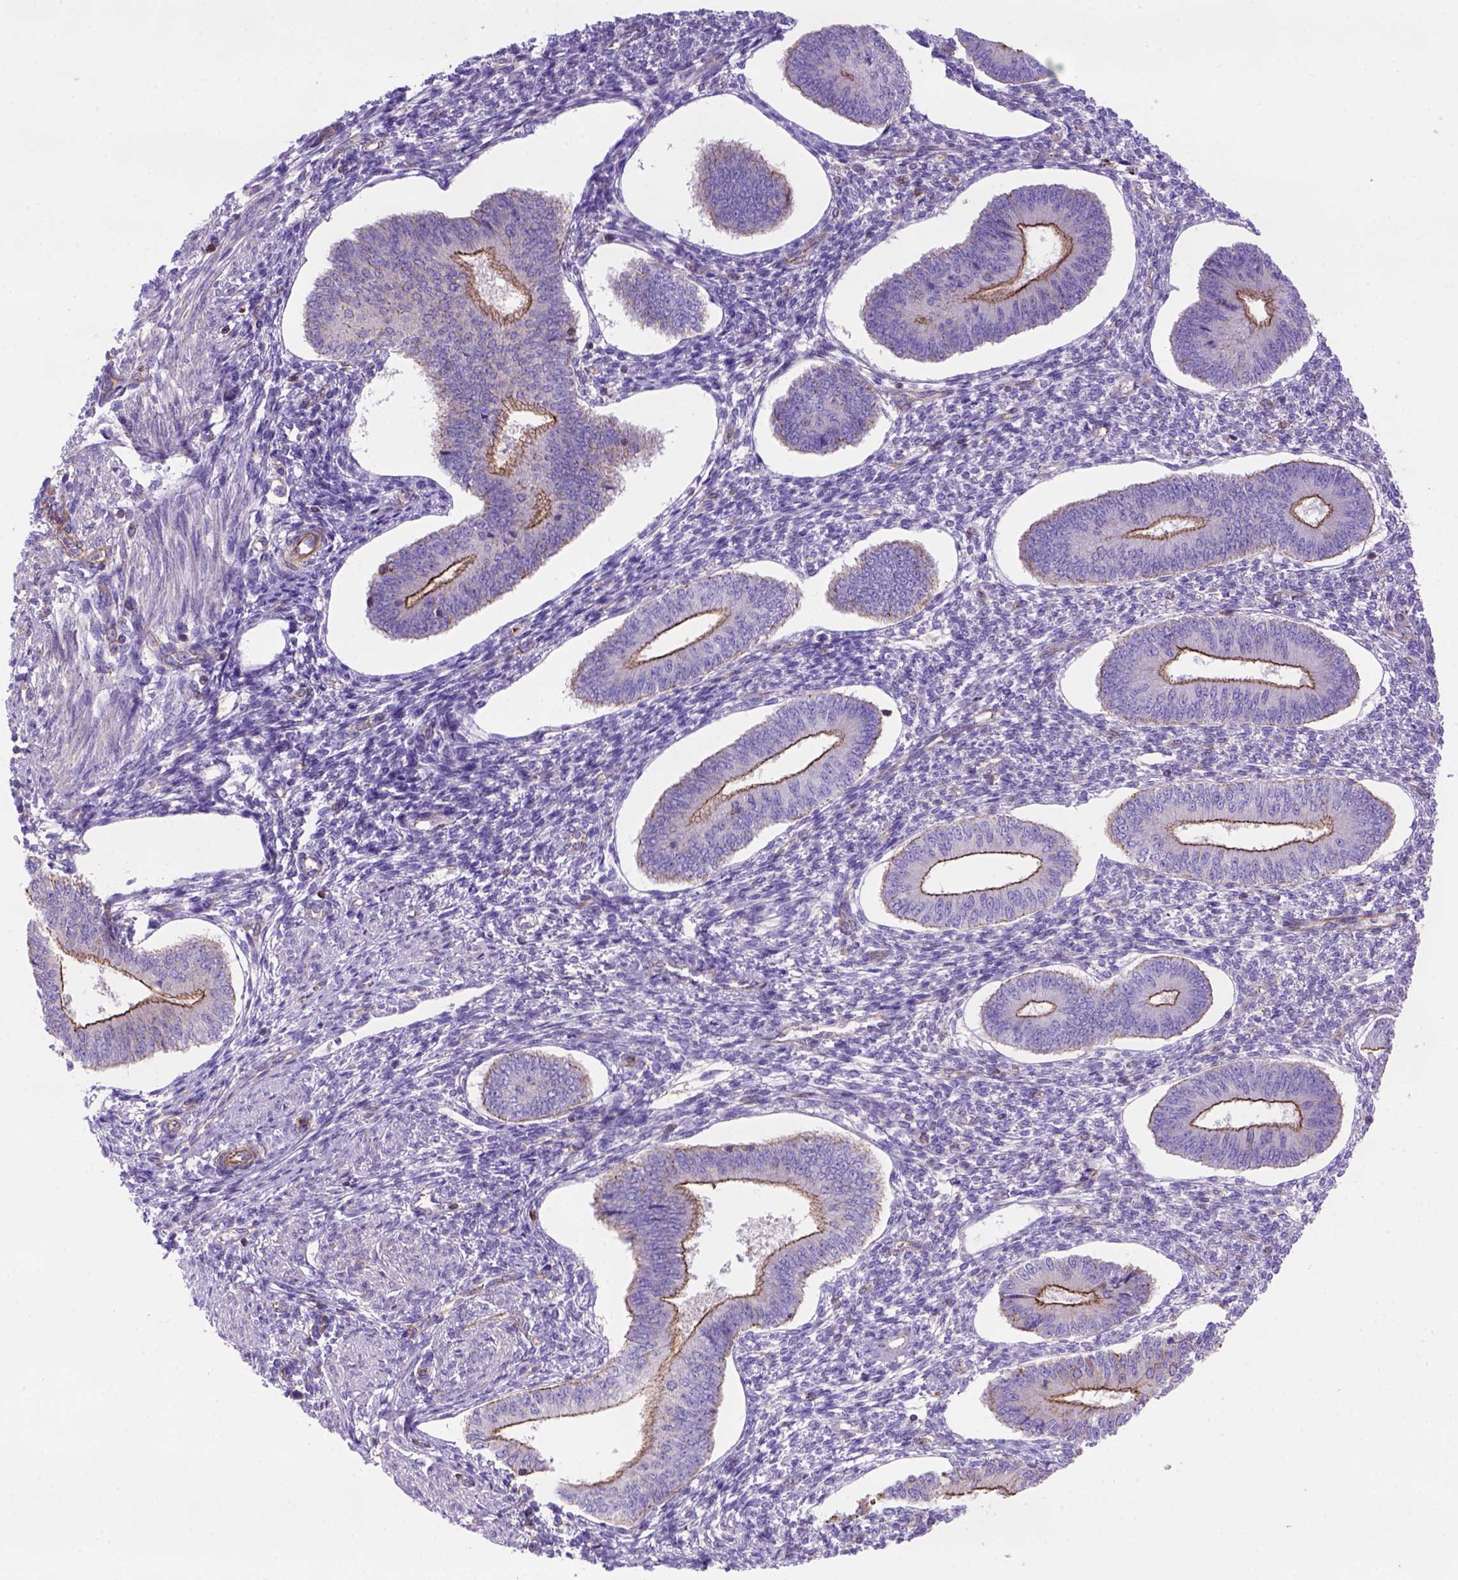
{"staining": {"intensity": "negative", "quantity": "none", "location": "none"}, "tissue": "endometrium", "cell_type": "Cells in endometrial stroma", "image_type": "normal", "snomed": [{"axis": "morphology", "description": "Normal tissue, NOS"}, {"axis": "topography", "description": "Endometrium"}], "caption": "The immunohistochemistry photomicrograph has no significant positivity in cells in endometrial stroma of endometrium.", "gene": "PEX12", "patient": {"sex": "female", "age": 42}}